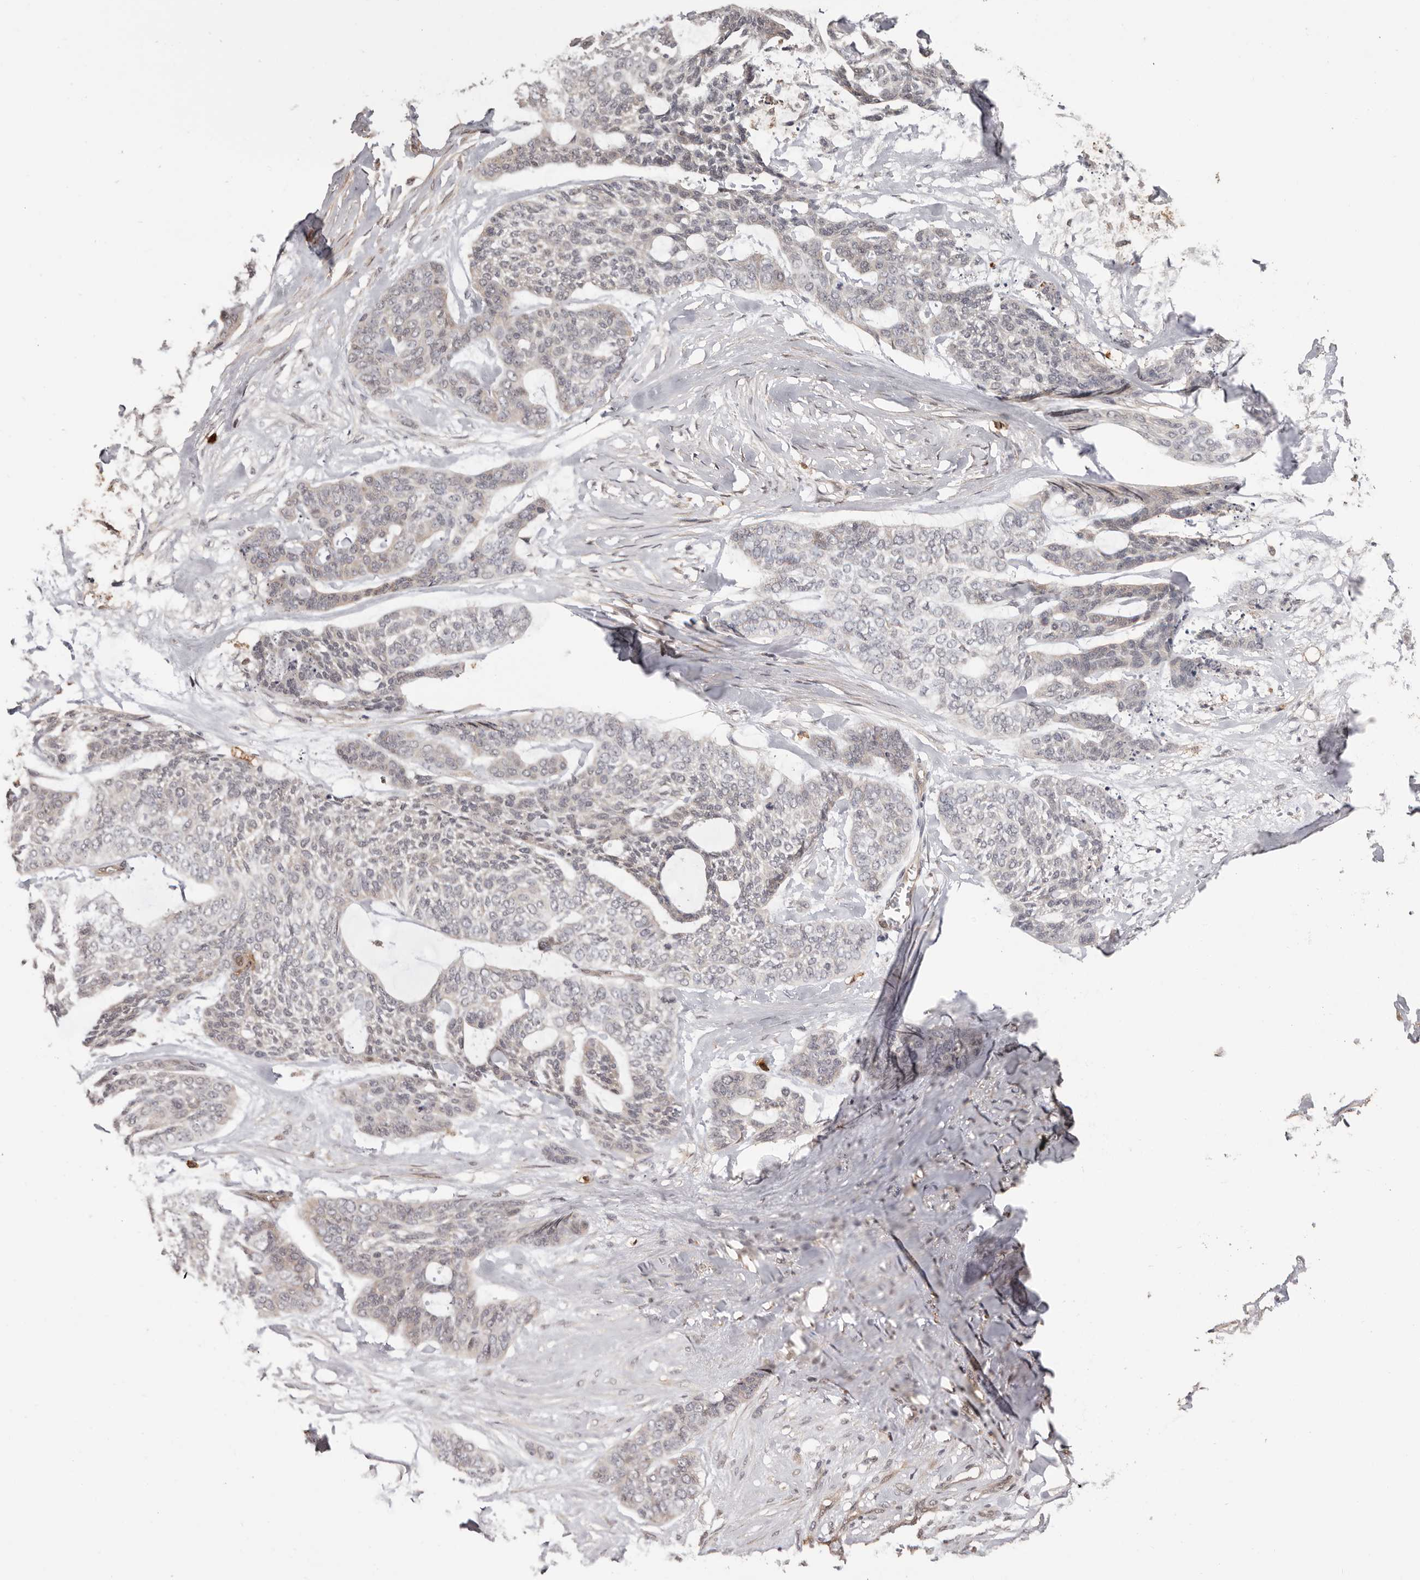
{"staining": {"intensity": "negative", "quantity": "none", "location": "none"}, "tissue": "skin cancer", "cell_type": "Tumor cells", "image_type": "cancer", "snomed": [{"axis": "morphology", "description": "Basal cell carcinoma"}, {"axis": "topography", "description": "Skin"}], "caption": "Tumor cells are negative for brown protein staining in basal cell carcinoma (skin).", "gene": "PRR12", "patient": {"sex": "female", "age": 64}}